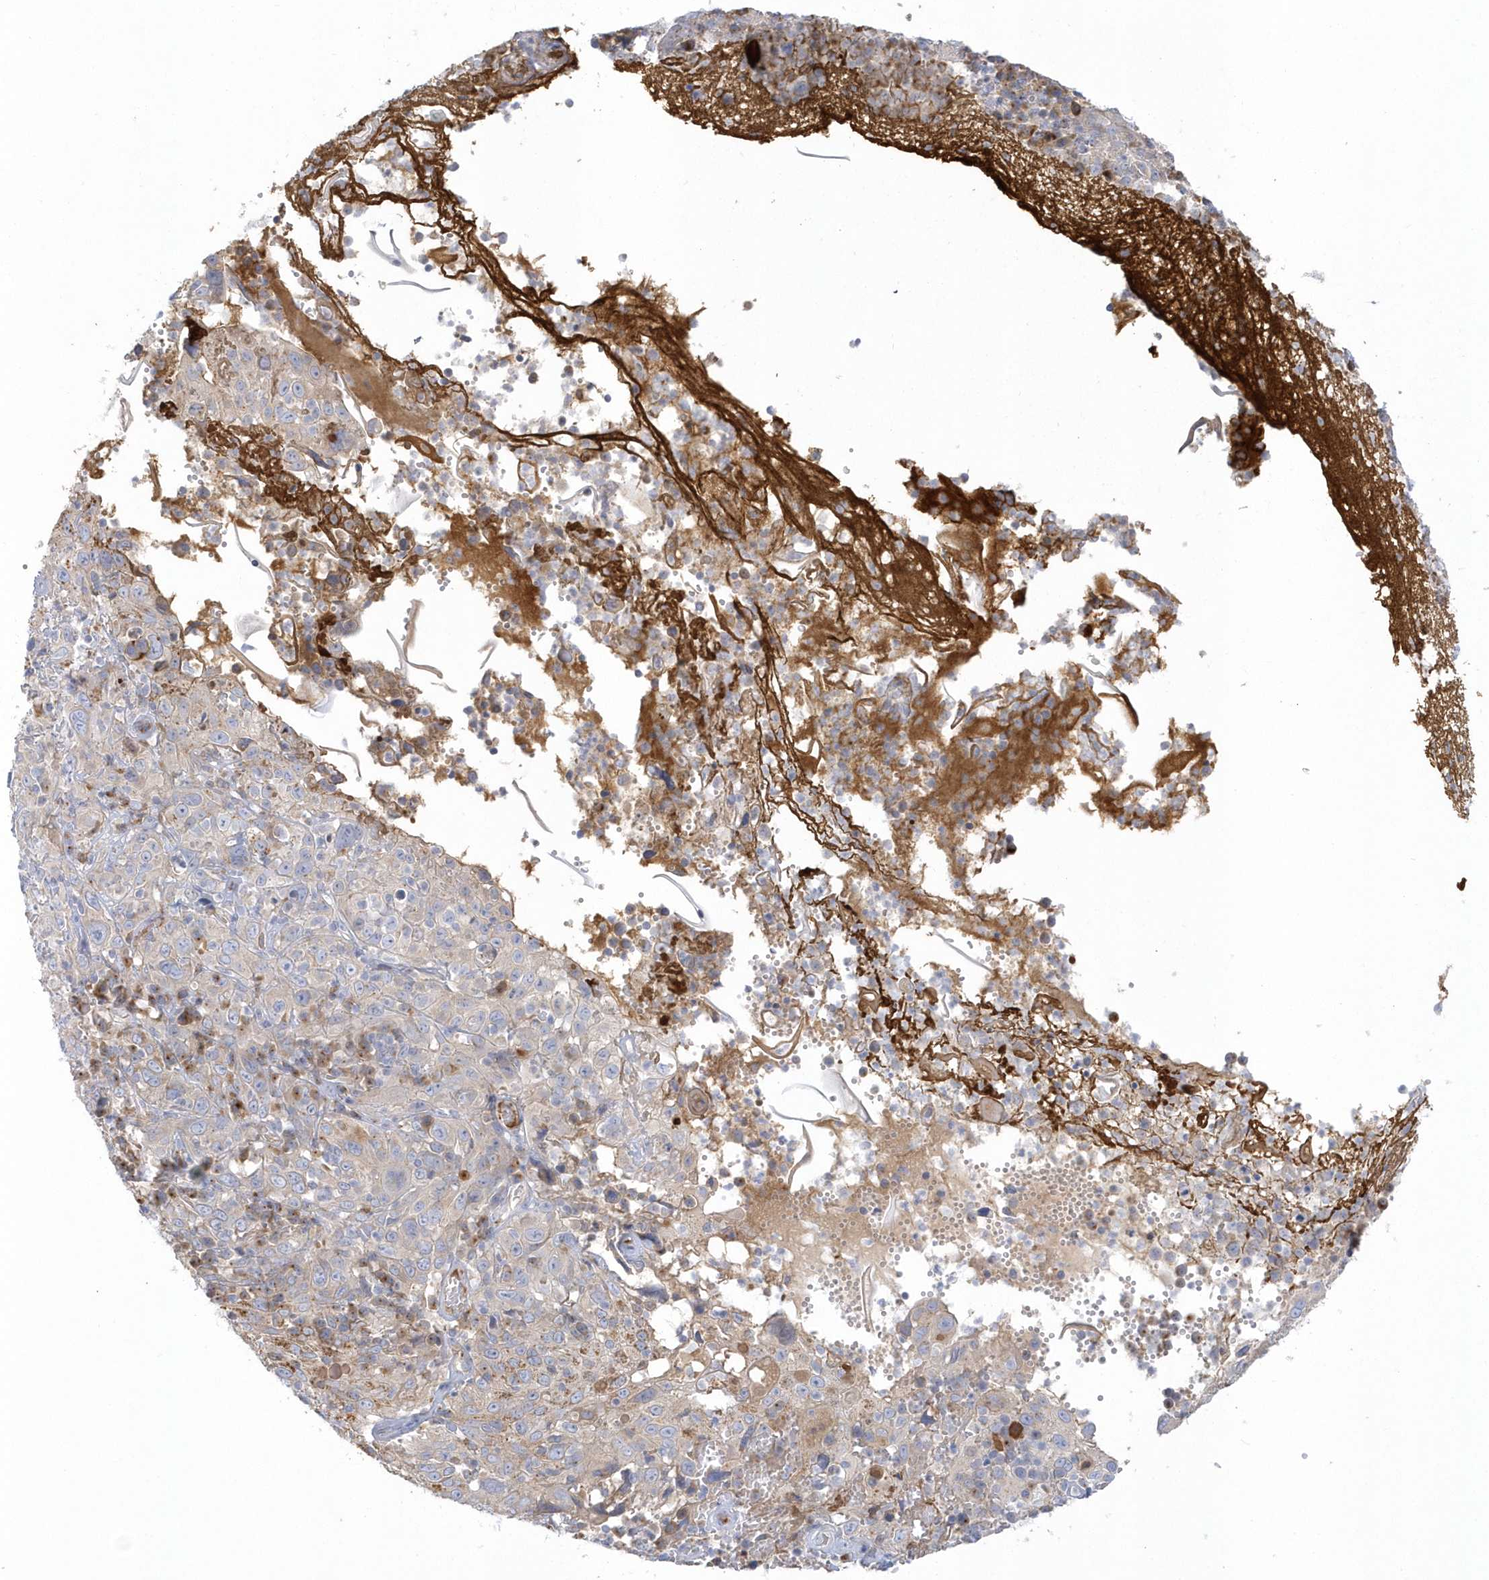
{"staining": {"intensity": "negative", "quantity": "none", "location": "none"}, "tissue": "cervical cancer", "cell_type": "Tumor cells", "image_type": "cancer", "snomed": [{"axis": "morphology", "description": "Squamous cell carcinoma, NOS"}, {"axis": "topography", "description": "Cervix"}], "caption": "There is no significant staining in tumor cells of squamous cell carcinoma (cervical).", "gene": "SEMA3D", "patient": {"sex": "female", "age": 46}}